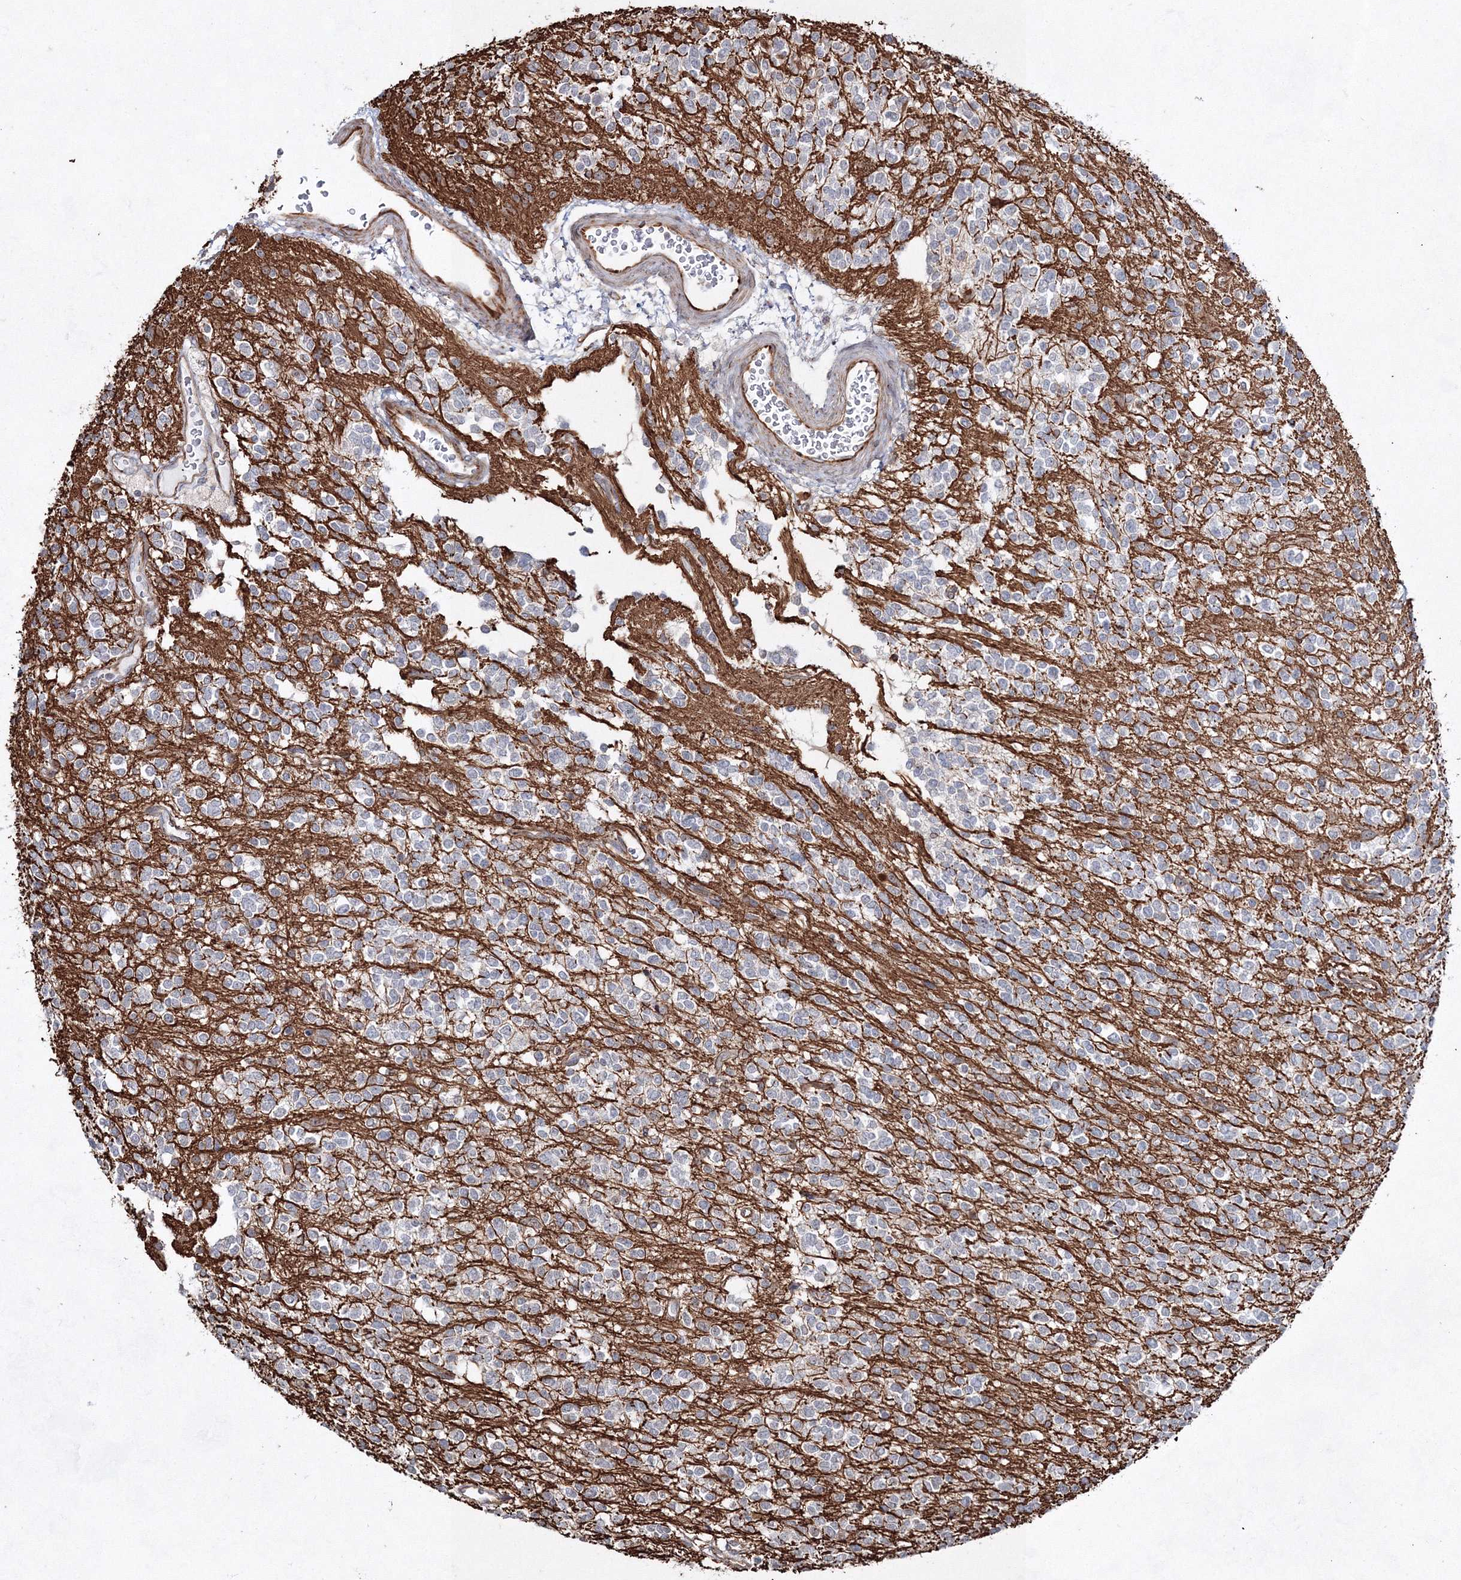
{"staining": {"intensity": "negative", "quantity": "none", "location": "none"}, "tissue": "glioma", "cell_type": "Tumor cells", "image_type": "cancer", "snomed": [{"axis": "morphology", "description": "Glioma, malignant, High grade"}, {"axis": "topography", "description": "Brain"}], "caption": "Immunohistochemistry micrograph of glioma stained for a protein (brown), which exhibits no staining in tumor cells. (Stains: DAB (3,3'-diaminobenzidine) immunohistochemistry (IHC) with hematoxylin counter stain, Microscopy: brightfield microscopy at high magnification).", "gene": "SNIP1", "patient": {"sex": "male", "age": 34}}